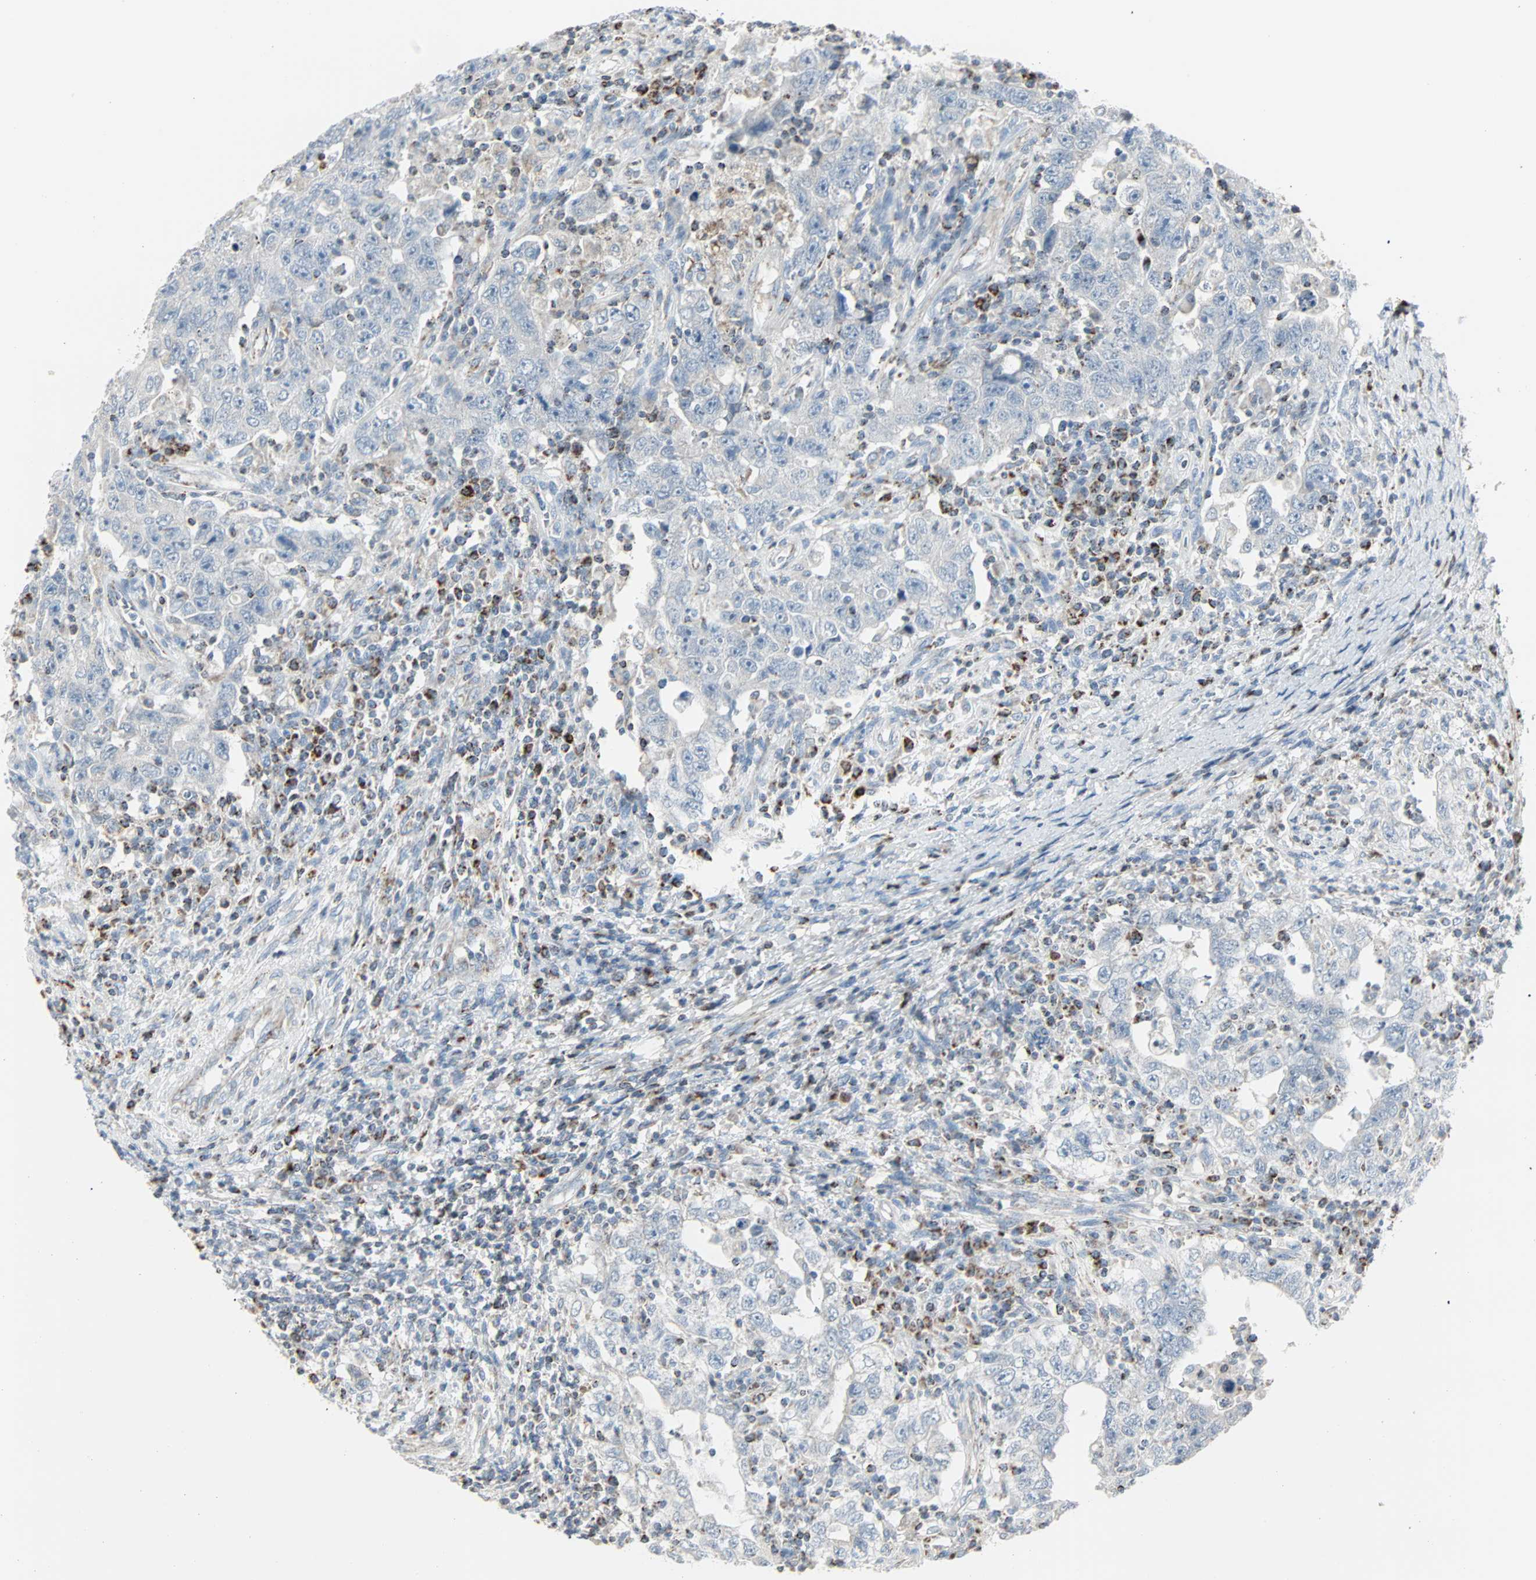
{"staining": {"intensity": "negative", "quantity": "none", "location": "none"}, "tissue": "testis cancer", "cell_type": "Tumor cells", "image_type": "cancer", "snomed": [{"axis": "morphology", "description": "Carcinoma, Embryonal, NOS"}, {"axis": "topography", "description": "Testis"}], "caption": "Human testis embryonal carcinoma stained for a protein using immunohistochemistry (IHC) demonstrates no expression in tumor cells.", "gene": "IDH2", "patient": {"sex": "male", "age": 26}}